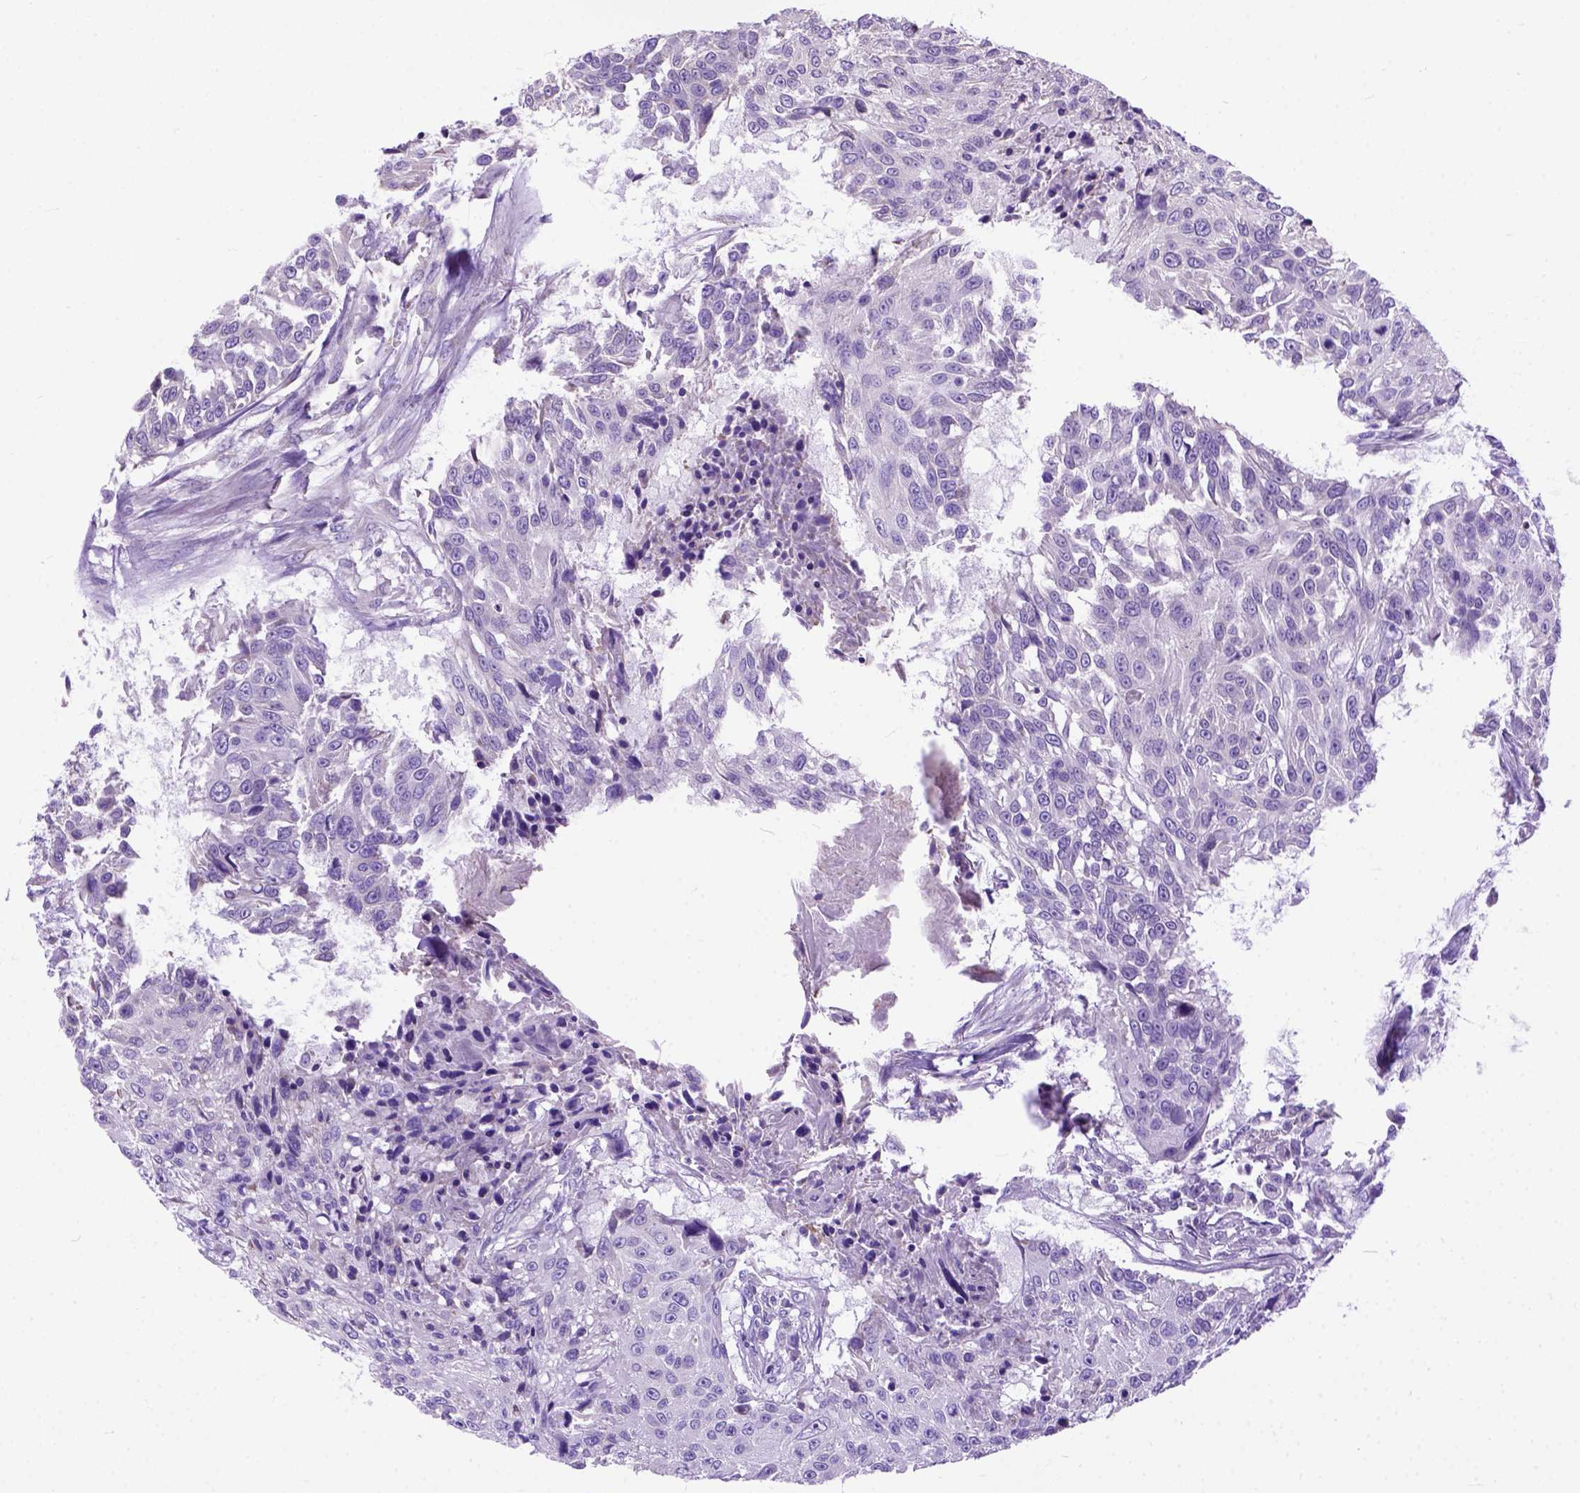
{"staining": {"intensity": "negative", "quantity": "none", "location": "none"}, "tissue": "urothelial cancer", "cell_type": "Tumor cells", "image_type": "cancer", "snomed": [{"axis": "morphology", "description": "Urothelial carcinoma, NOS"}, {"axis": "topography", "description": "Urinary bladder"}], "caption": "DAB (3,3'-diaminobenzidine) immunohistochemical staining of human urothelial cancer exhibits no significant positivity in tumor cells.", "gene": "ODAD3", "patient": {"sex": "male", "age": 55}}